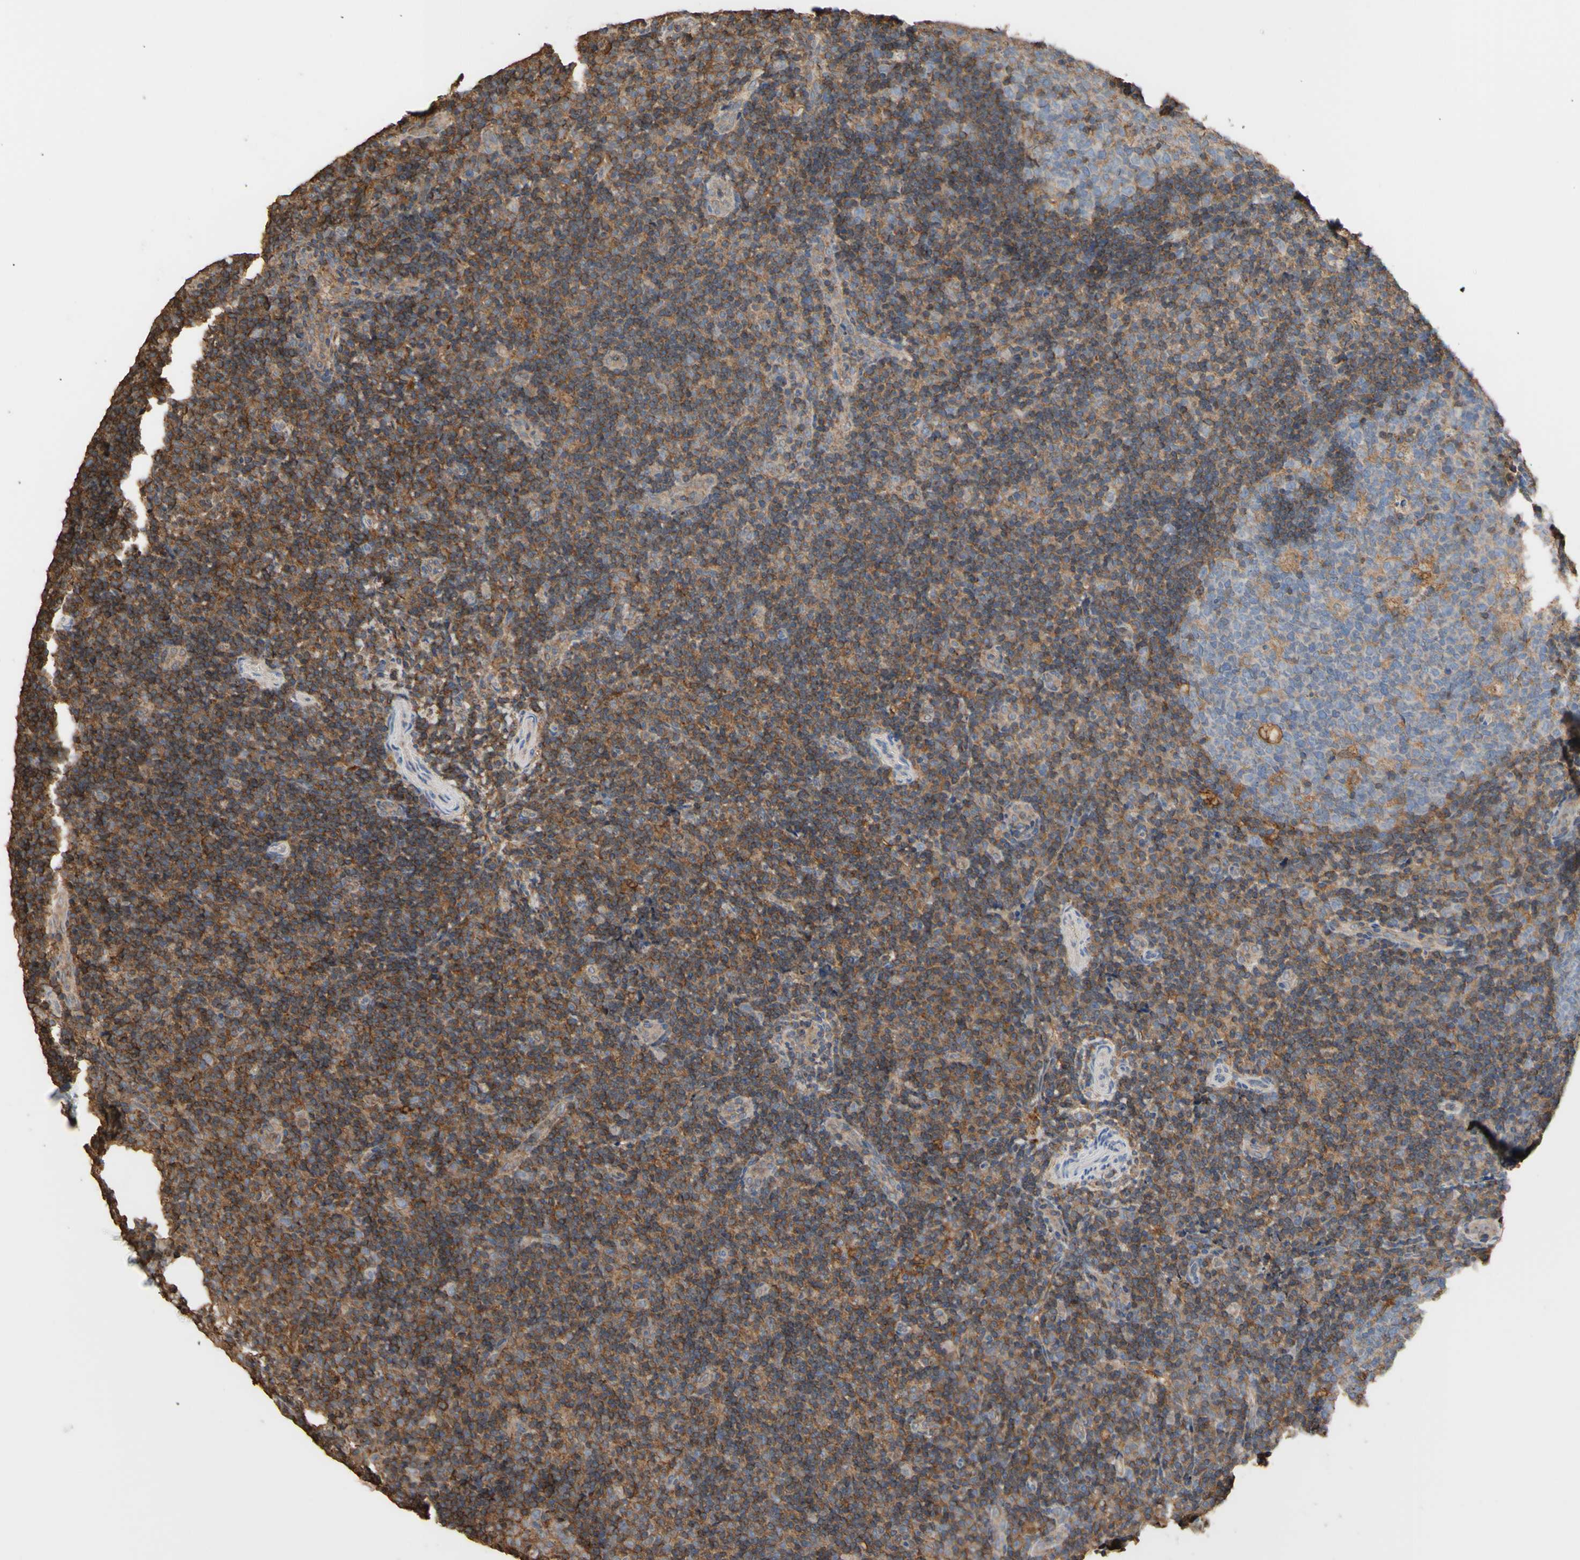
{"staining": {"intensity": "moderate", "quantity": ">75%", "location": "cytoplasmic/membranous"}, "tissue": "tonsil", "cell_type": "Germinal center cells", "image_type": "normal", "snomed": [{"axis": "morphology", "description": "Normal tissue, NOS"}, {"axis": "topography", "description": "Tonsil"}], "caption": "Immunohistochemical staining of benign tonsil displays moderate cytoplasmic/membranous protein positivity in about >75% of germinal center cells.", "gene": "ALDH9A1", "patient": {"sex": "female", "age": 40}}